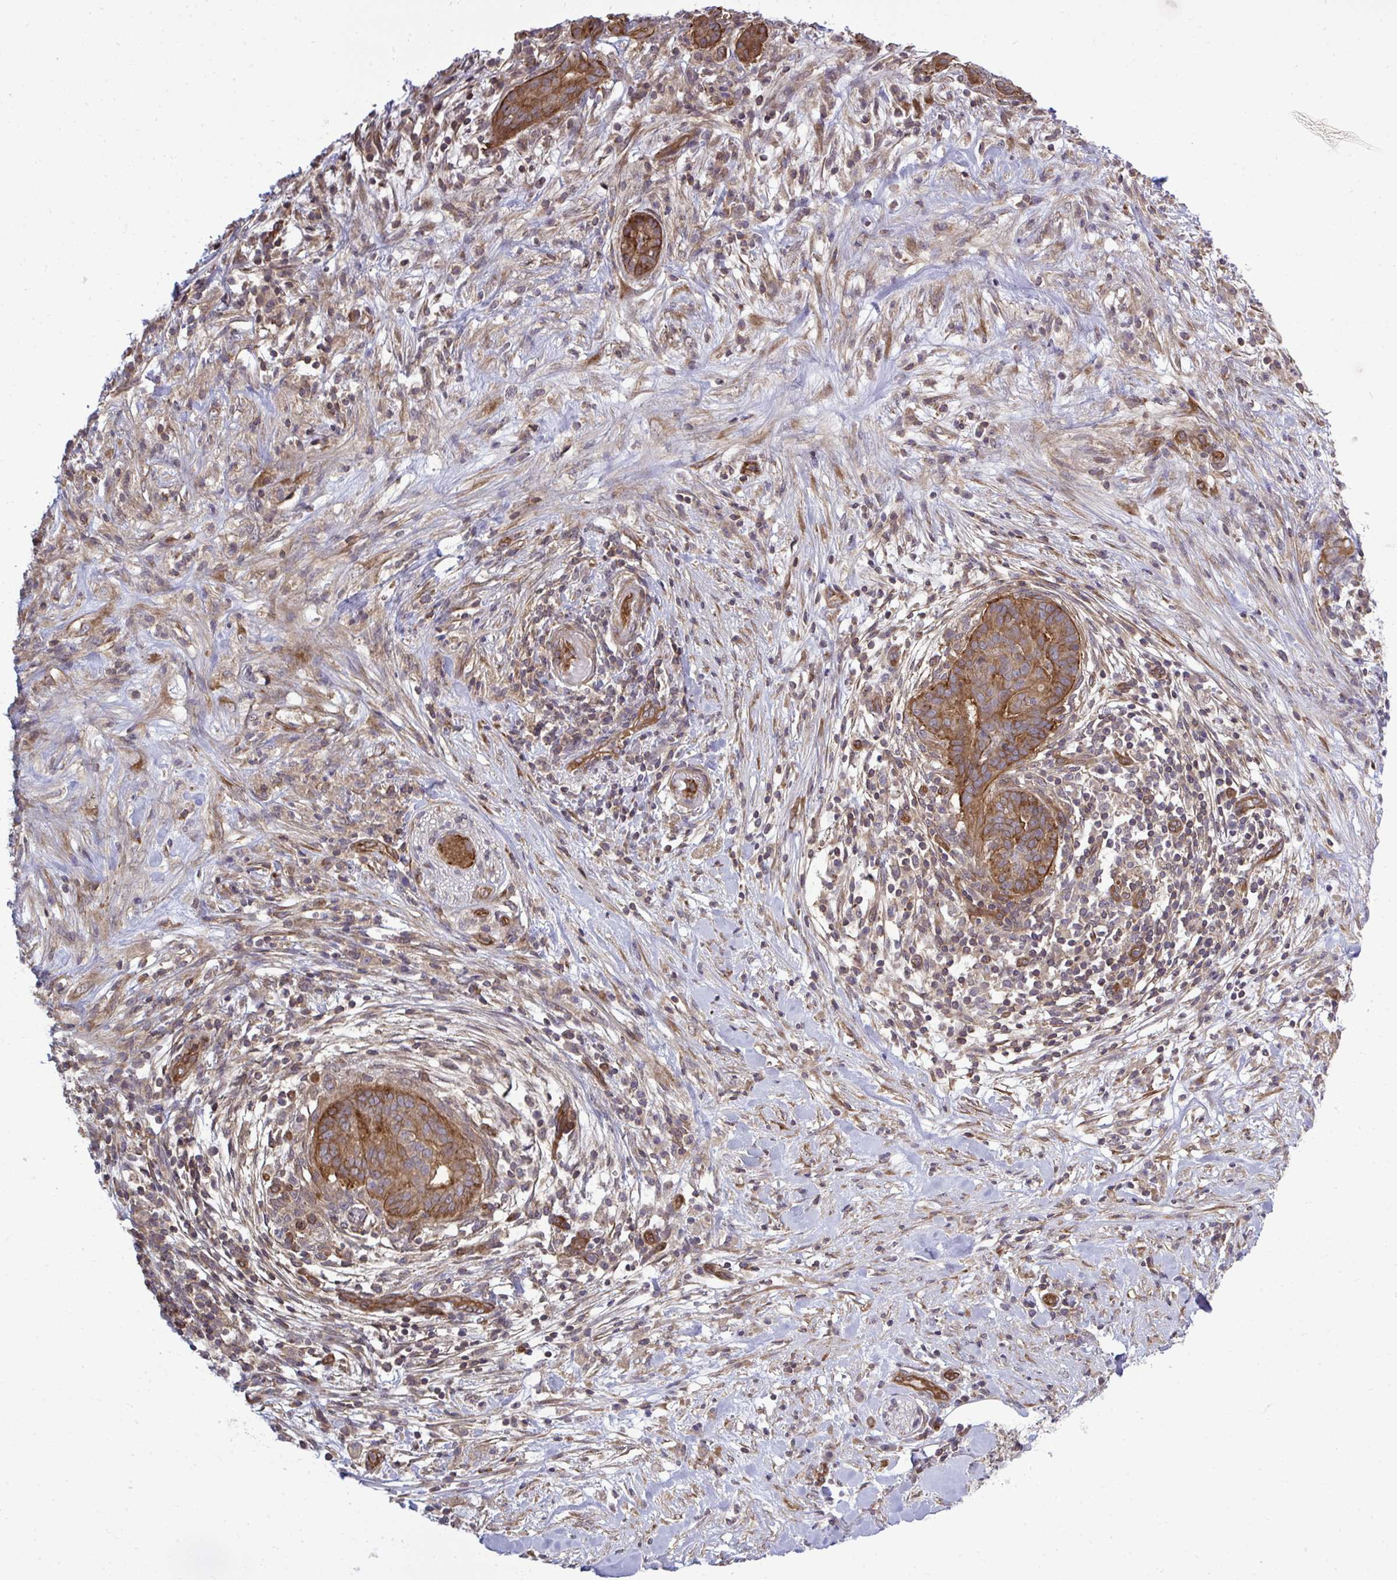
{"staining": {"intensity": "strong", "quantity": ">75%", "location": "cytoplasmic/membranous"}, "tissue": "pancreatic cancer", "cell_type": "Tumor cells", "image_type": "cancer", "snomed": [{"axis": "morphology", "description": "Adenocarcinoma, NOS"}, {"axis": "topography", "description": "Pancreas"}], "caption": "A micrograph of pancreatic adenocarcinoma stained for a protein reveals strong cytoplasmic/membranous brown staining in tumor cells.", "gene": "FUT10", "patient": {"sex": "male", "age": 44}}